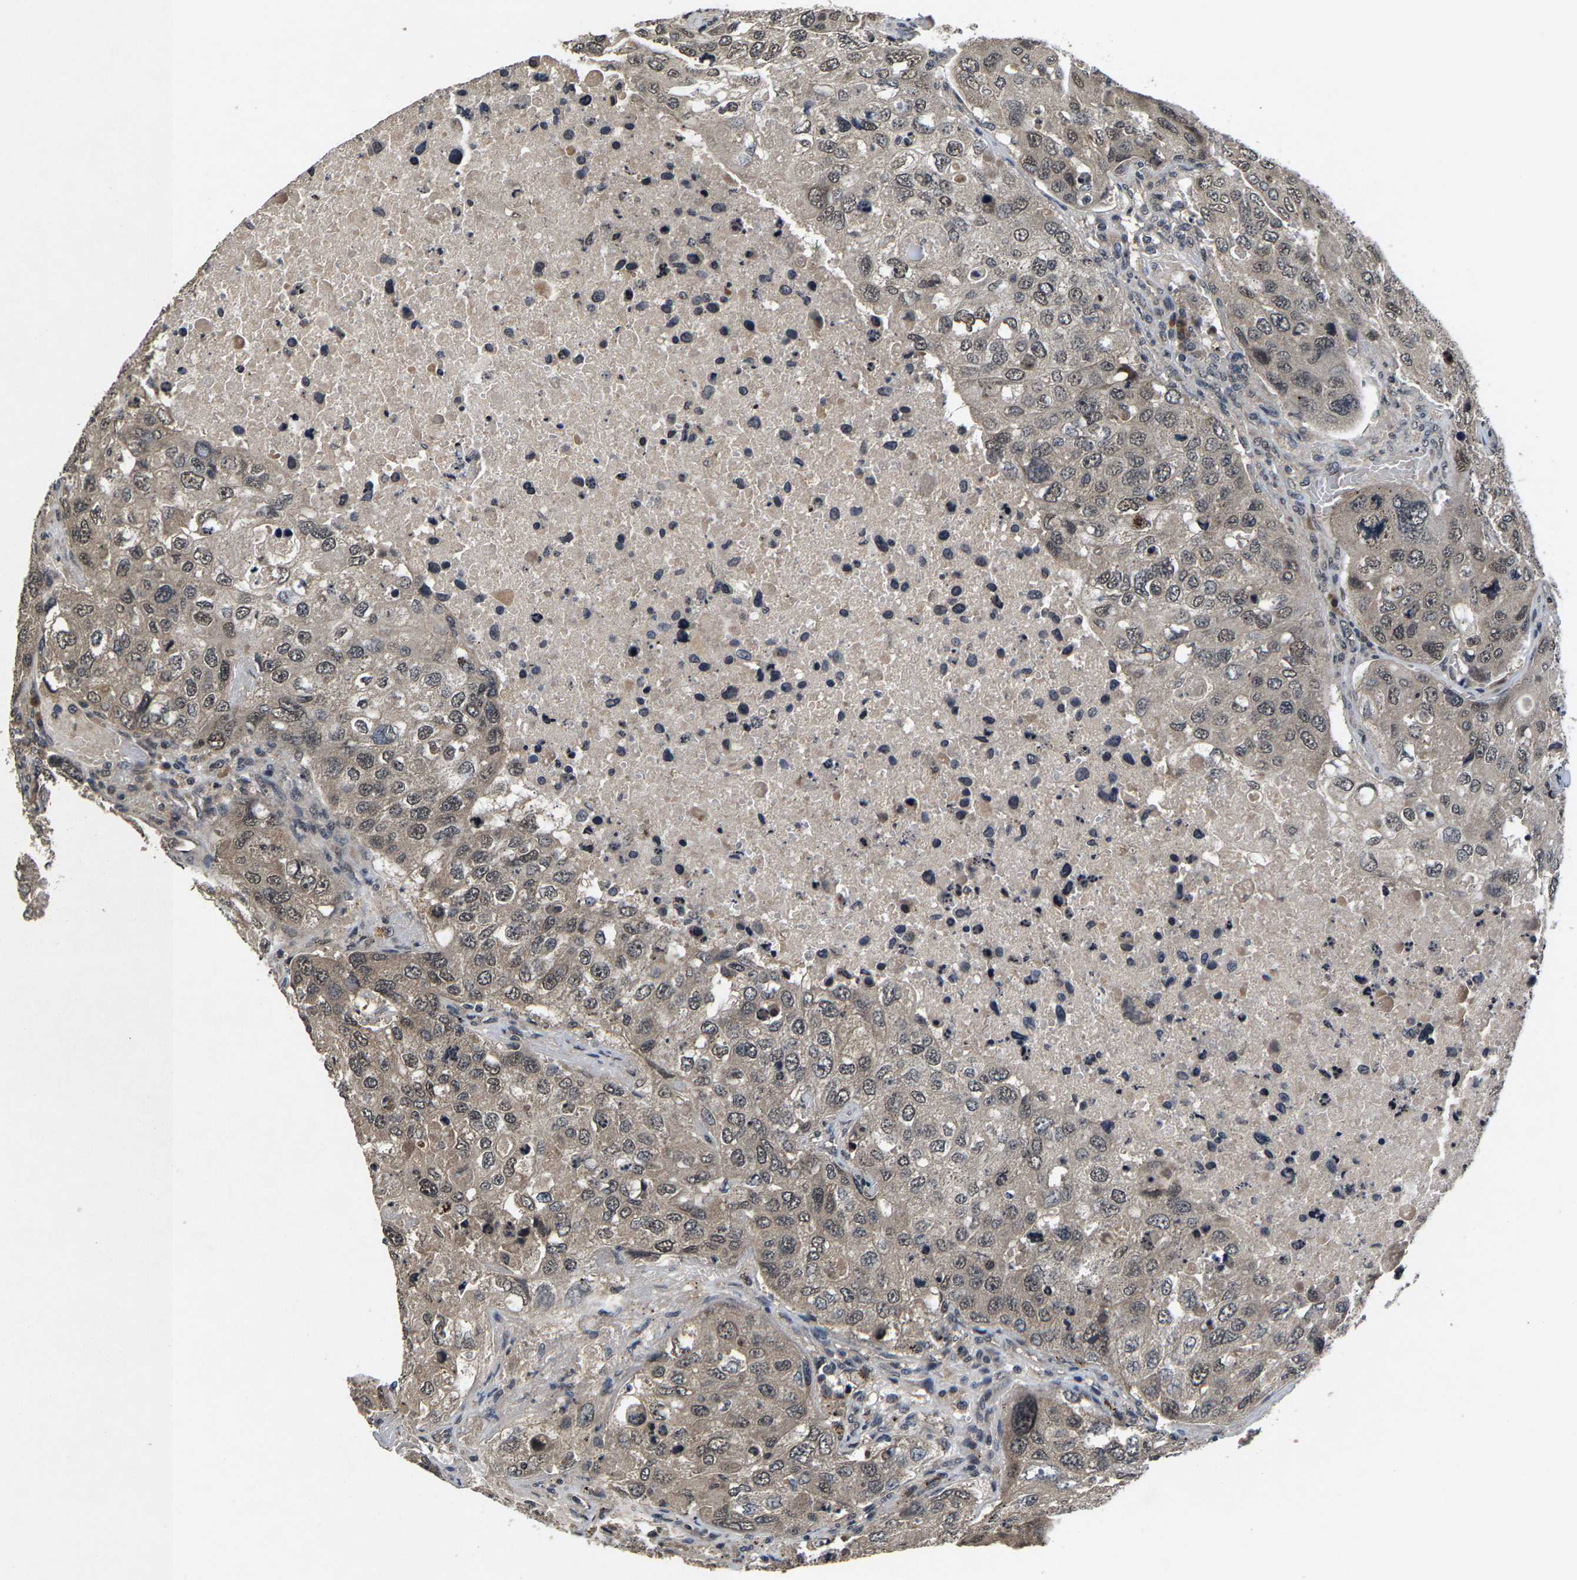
{"staining": {"intensity": "weak", "quantity": ">75%", "location": "cytoplasmic/membranous,nuclear"}, "tissue": "urothelial cancer", "cell_type": "Tumor cells", "image_type": "cancer", "snomed": [{"axis": "morphology", "description": "Urothelial carcinoma, High grade"}, {"axis": "topography", "description": "Lymph node"}, {"axis": "topography", "description": "Urinary bladder"}], "caption": "Tumor cells demonstrate weak cytoplasmic/membranous and nuclear expression in about >75% of cells in urothelial carcinoma (high-grade).", "gene": "HUWE1", "patient": {"sex": "male", "age": 51}}